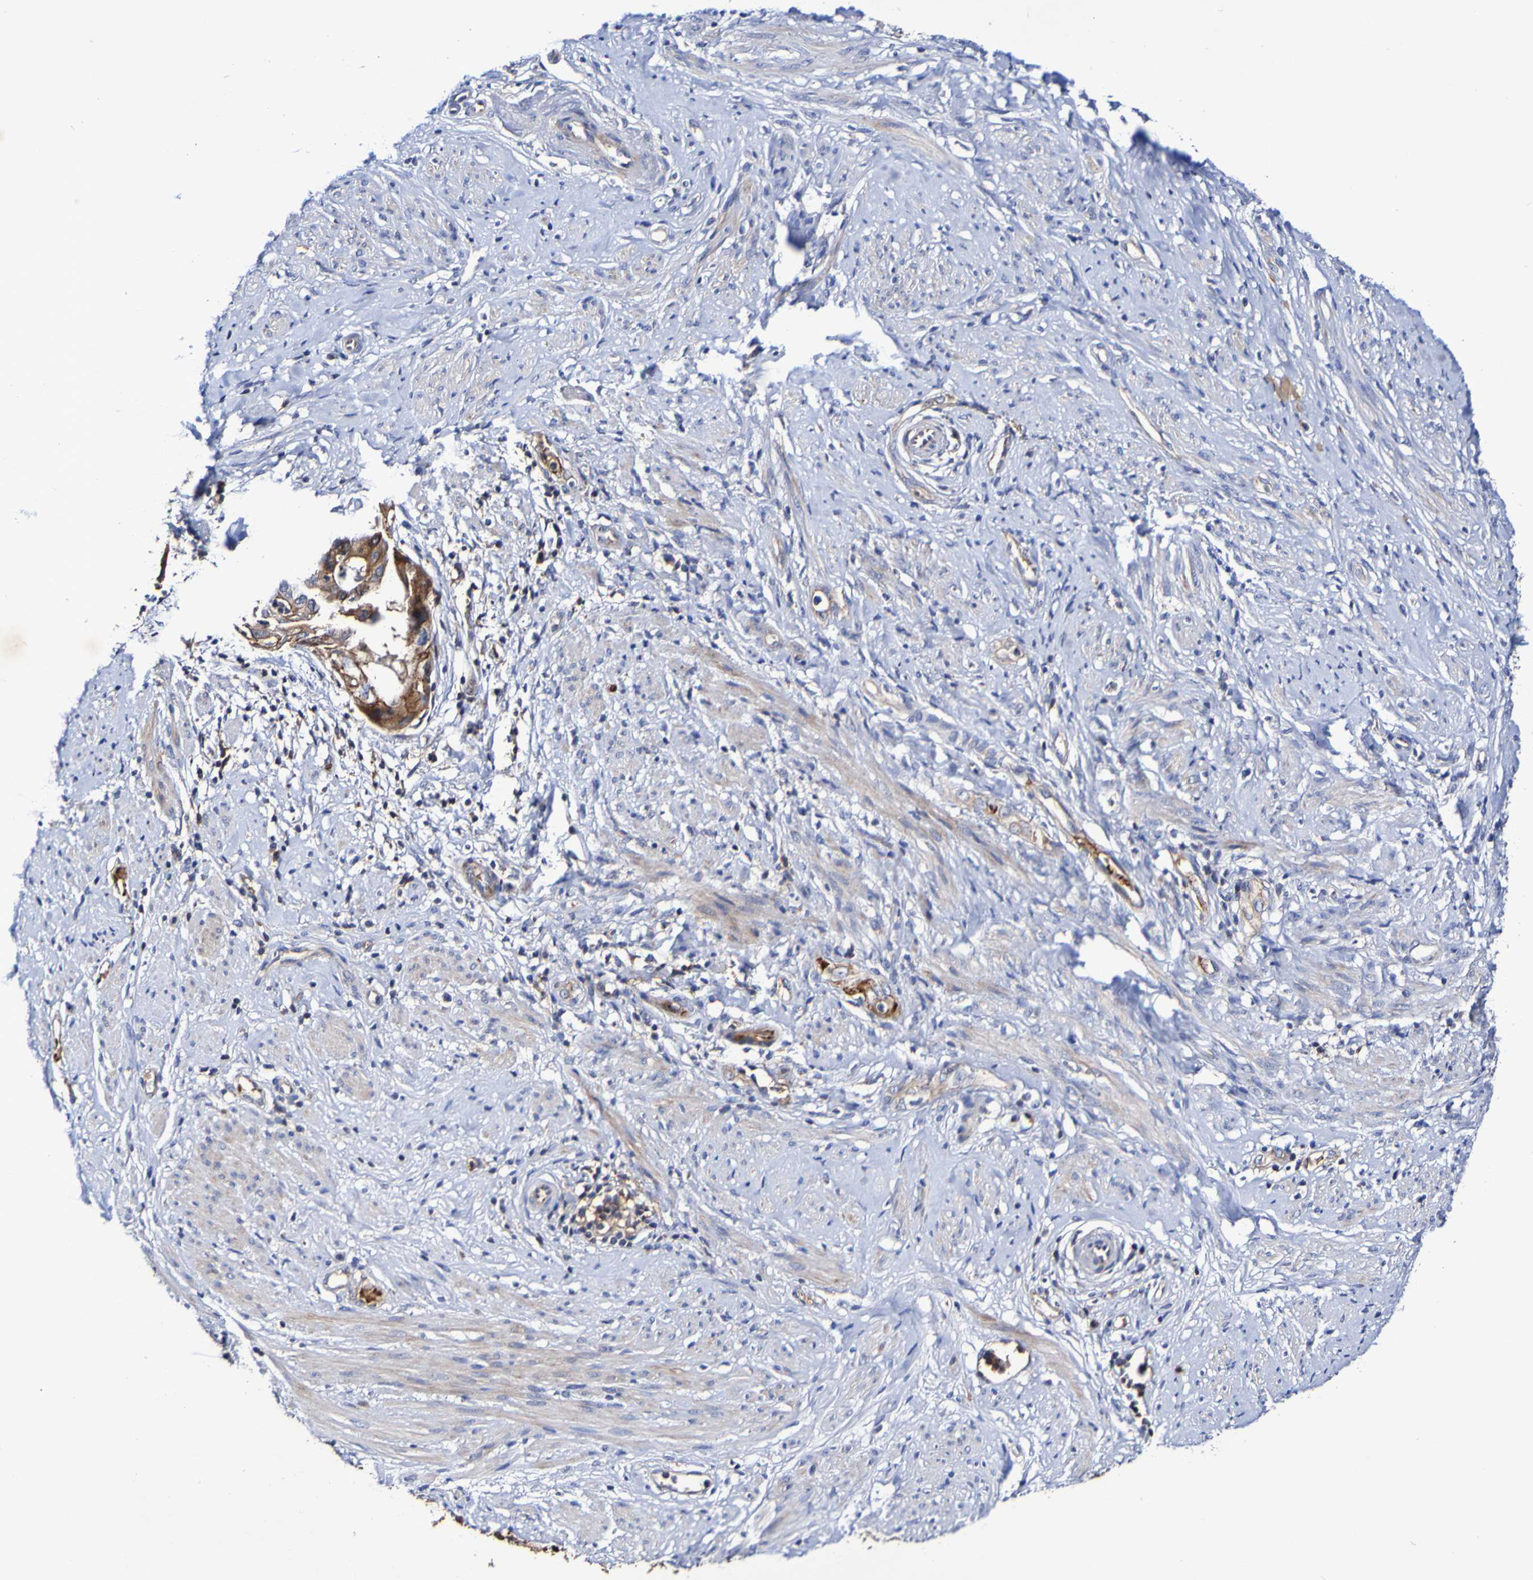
{"staining": {"intensity": "moderate", "quantity": ">75%", "location": "cytoplasmic/membranous"}, "tissue": "endometrial cancer", "cell_type": "Tumor cells", "image_type": "cancer", "snomed": [{"axis": "morphology", "description": "Adenocarcinoma, NOS"}, {"axis": "topography", "description": "Endometrium"}], "caption": "Moderate cytoplasmic/membranous positivity is seen in approximately >75% of tumor cells in adenocarcinoma (endometrial).", "gene": "WNT4", "patient": {"sex": "female", "age": 85}}